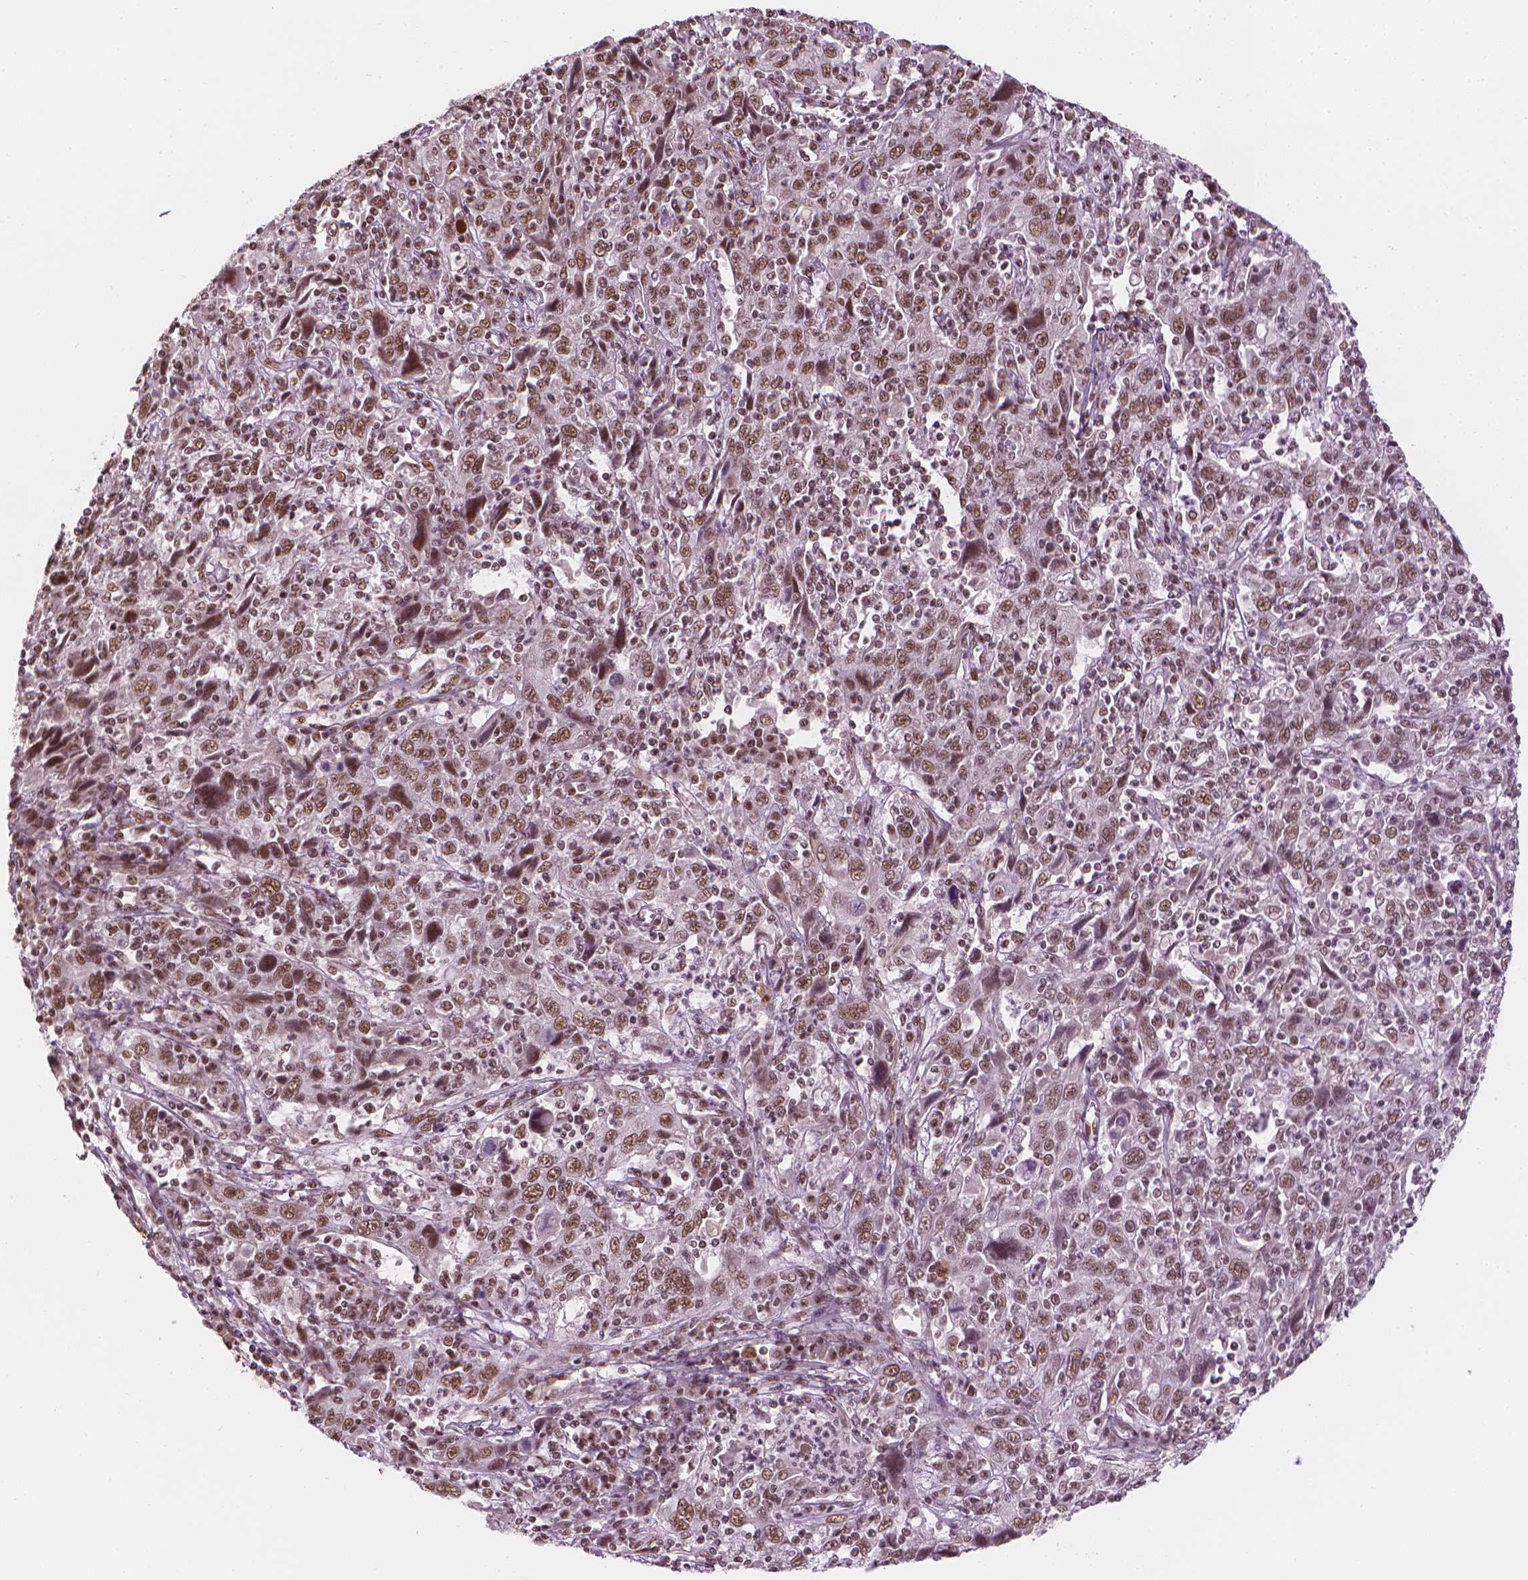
{"staining": {"intensity": "moderate", "quantity": ">75%", "location": "nuclear"}, "tissue": "cervical cancer", "cell_type": "Tumor cells", "image_type": "cancer", "snomed": [{"axis": "morphology", "description": "Squamous cell carcinoma, NOS"}, {"axis": "topography", "description": "Cervix"}], "caption": "Immunohistochemistry image of neoplastic tissue: human squamous cell carcinoma (cervical) stained using immunohistochemistry (IHC) reveals medium levels of moderate protein expression localized specifically in the nuclear of tumor cells, appearing as a nuclear brown color.", "gene": "ELF2", "patient": {"sex": "female", "age": 46}}